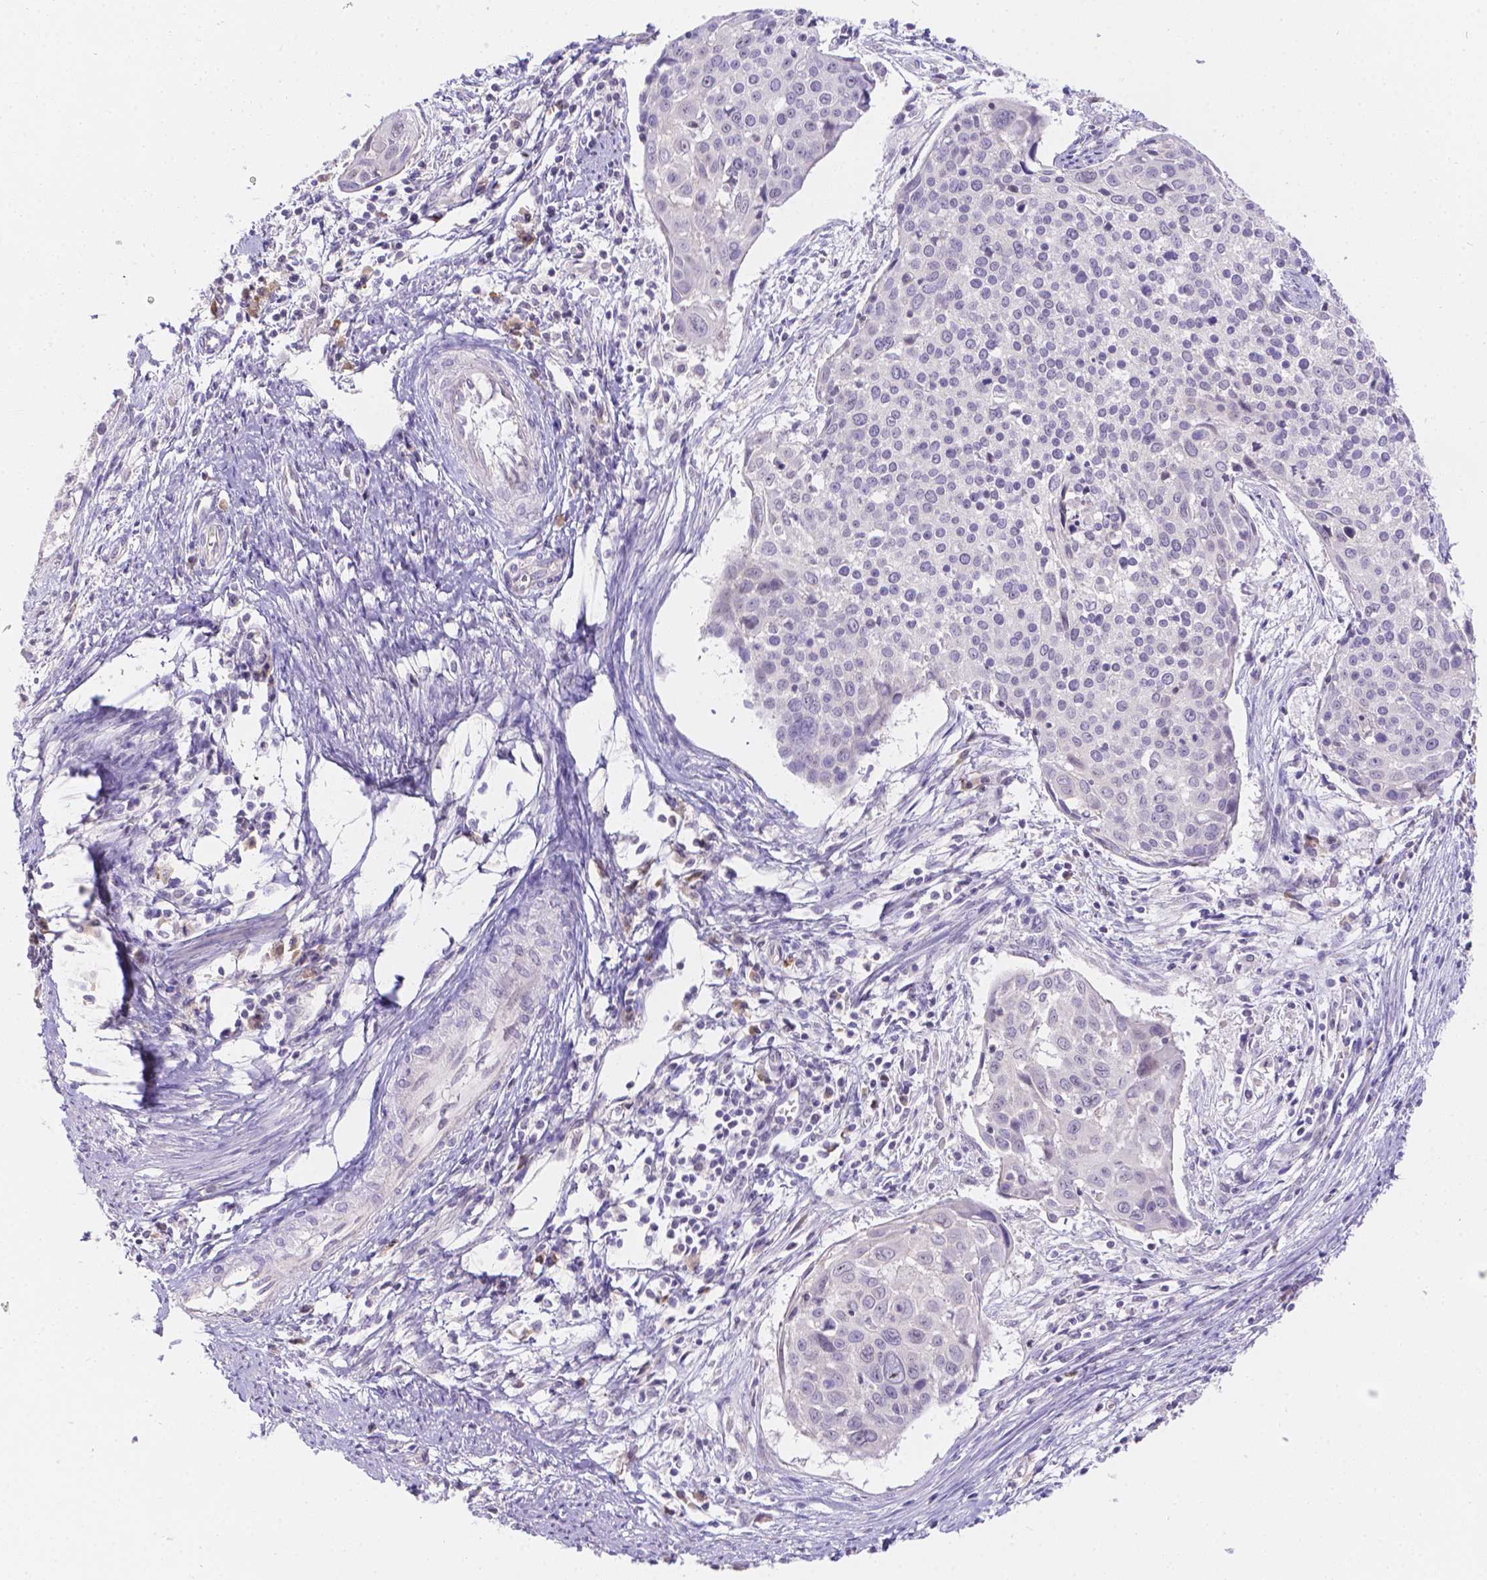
{"staining": {"intensity": "negative", "quantity": "none", "location": "none"}, "tissue": "cervical cancer", "cell_type": "Tumor cells", "image_type": "cancer", "snomed": [{"axis": "morphology", "description": "Squamous cell carcinoma, NOS"}, {"axis": "topography", "description": "Cervix"}], "caption": "High magnification brightfield microscopy of cervical squamous cell carcinoma stained with DAB (3,3'-diaminobenzidine) (brown) and counterstained with hematoxylin (blue): tumor cells show no significant expression.", "gene": "CD96", "patient": {"sex": "female", "age": 39}}